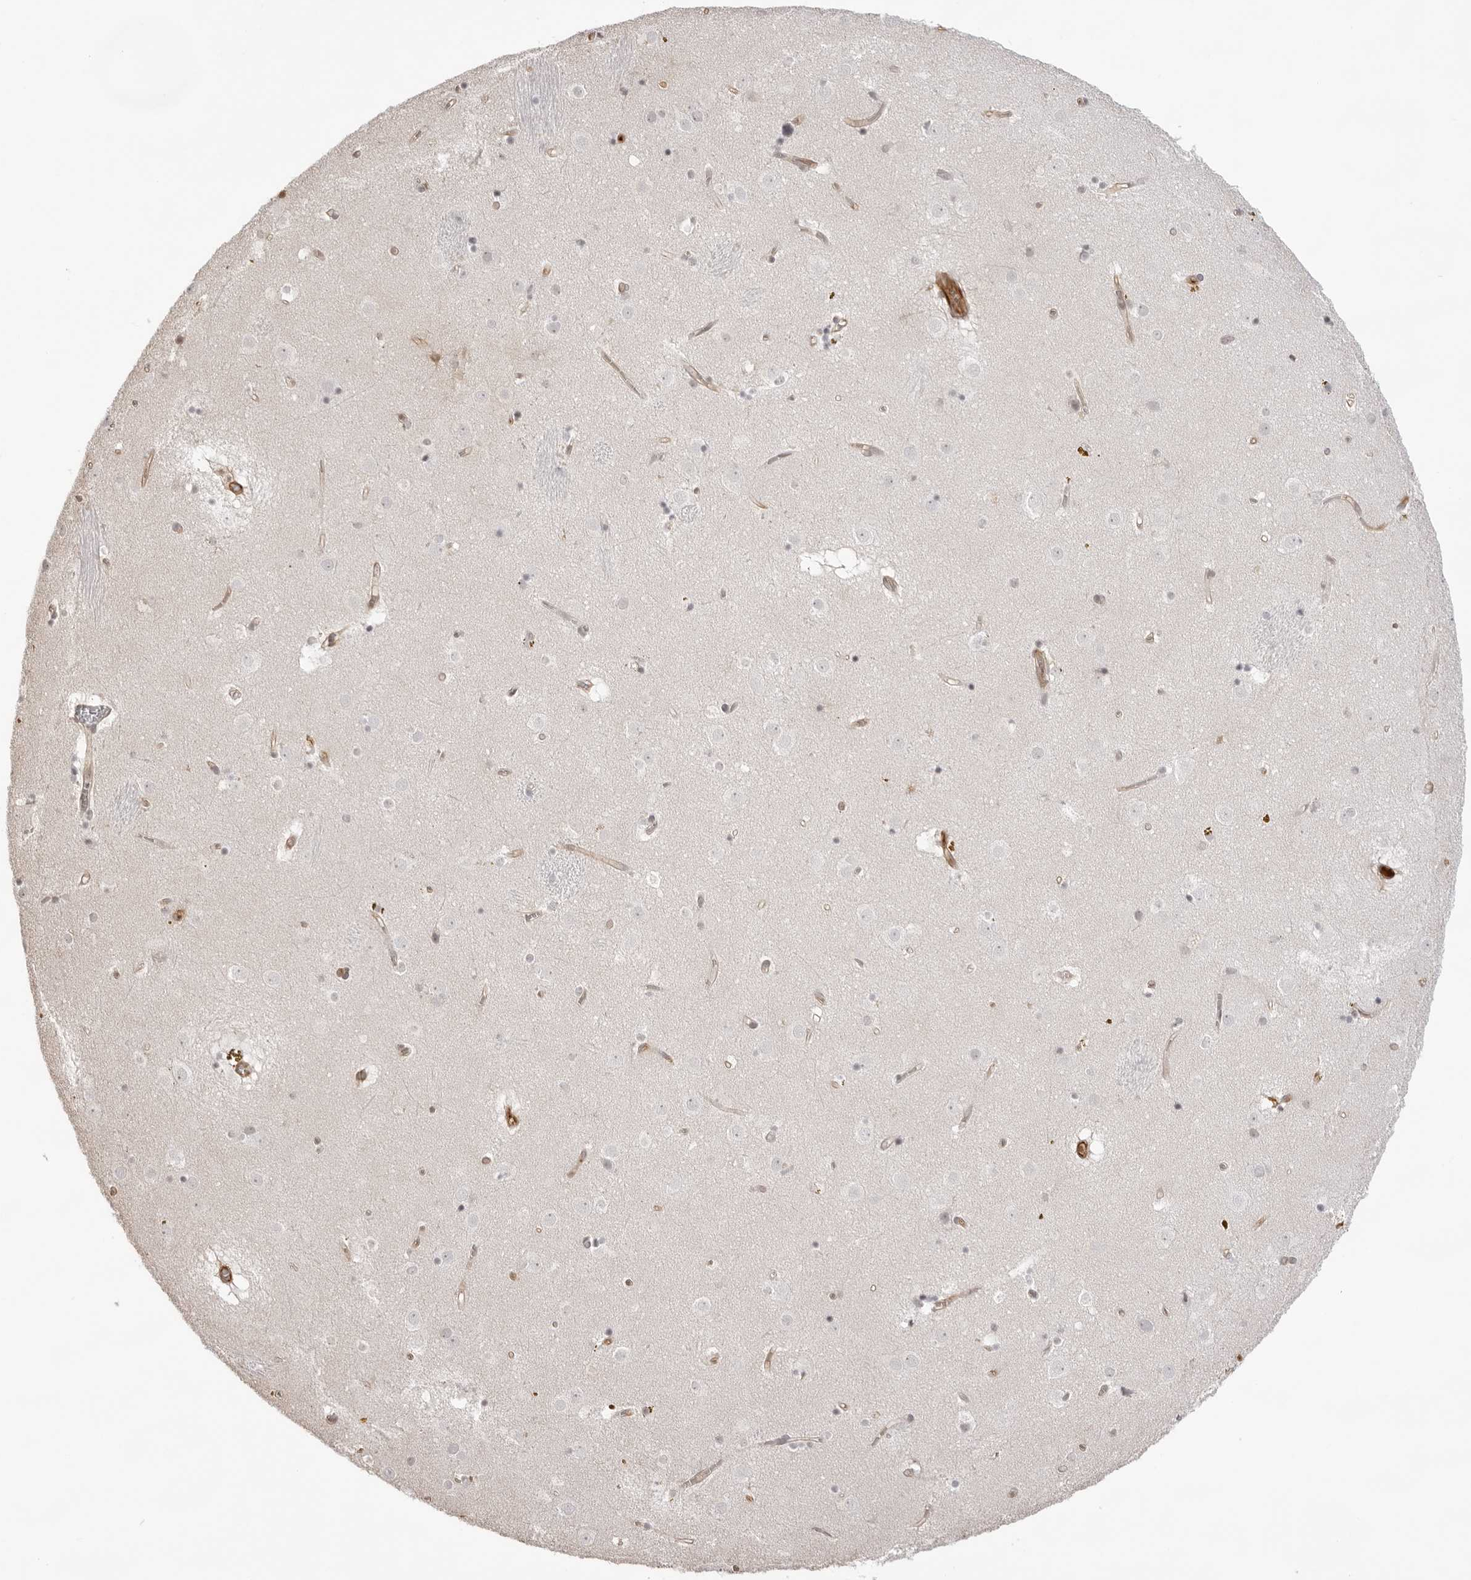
{"staining": {"intensity": "negative", "quantity": "none", "location": "none"}, "tissue": "caudate", "cell_type": "Glial cells", "image_type": "normal", "snomed": [{"axis": "morphology", "description": "Normal tissue, NOS"}, {"axis": "topography", "description": "Lateral ventricle wall"}], "caption": "Immunohistochemistry of normal human caudate reveals no positivity in glial cells. (DAB IHC visualized using brightfield microscopy, high magnification).", "gene": "DYNLT5", "patient": {"sex": "male", "age": 70}}